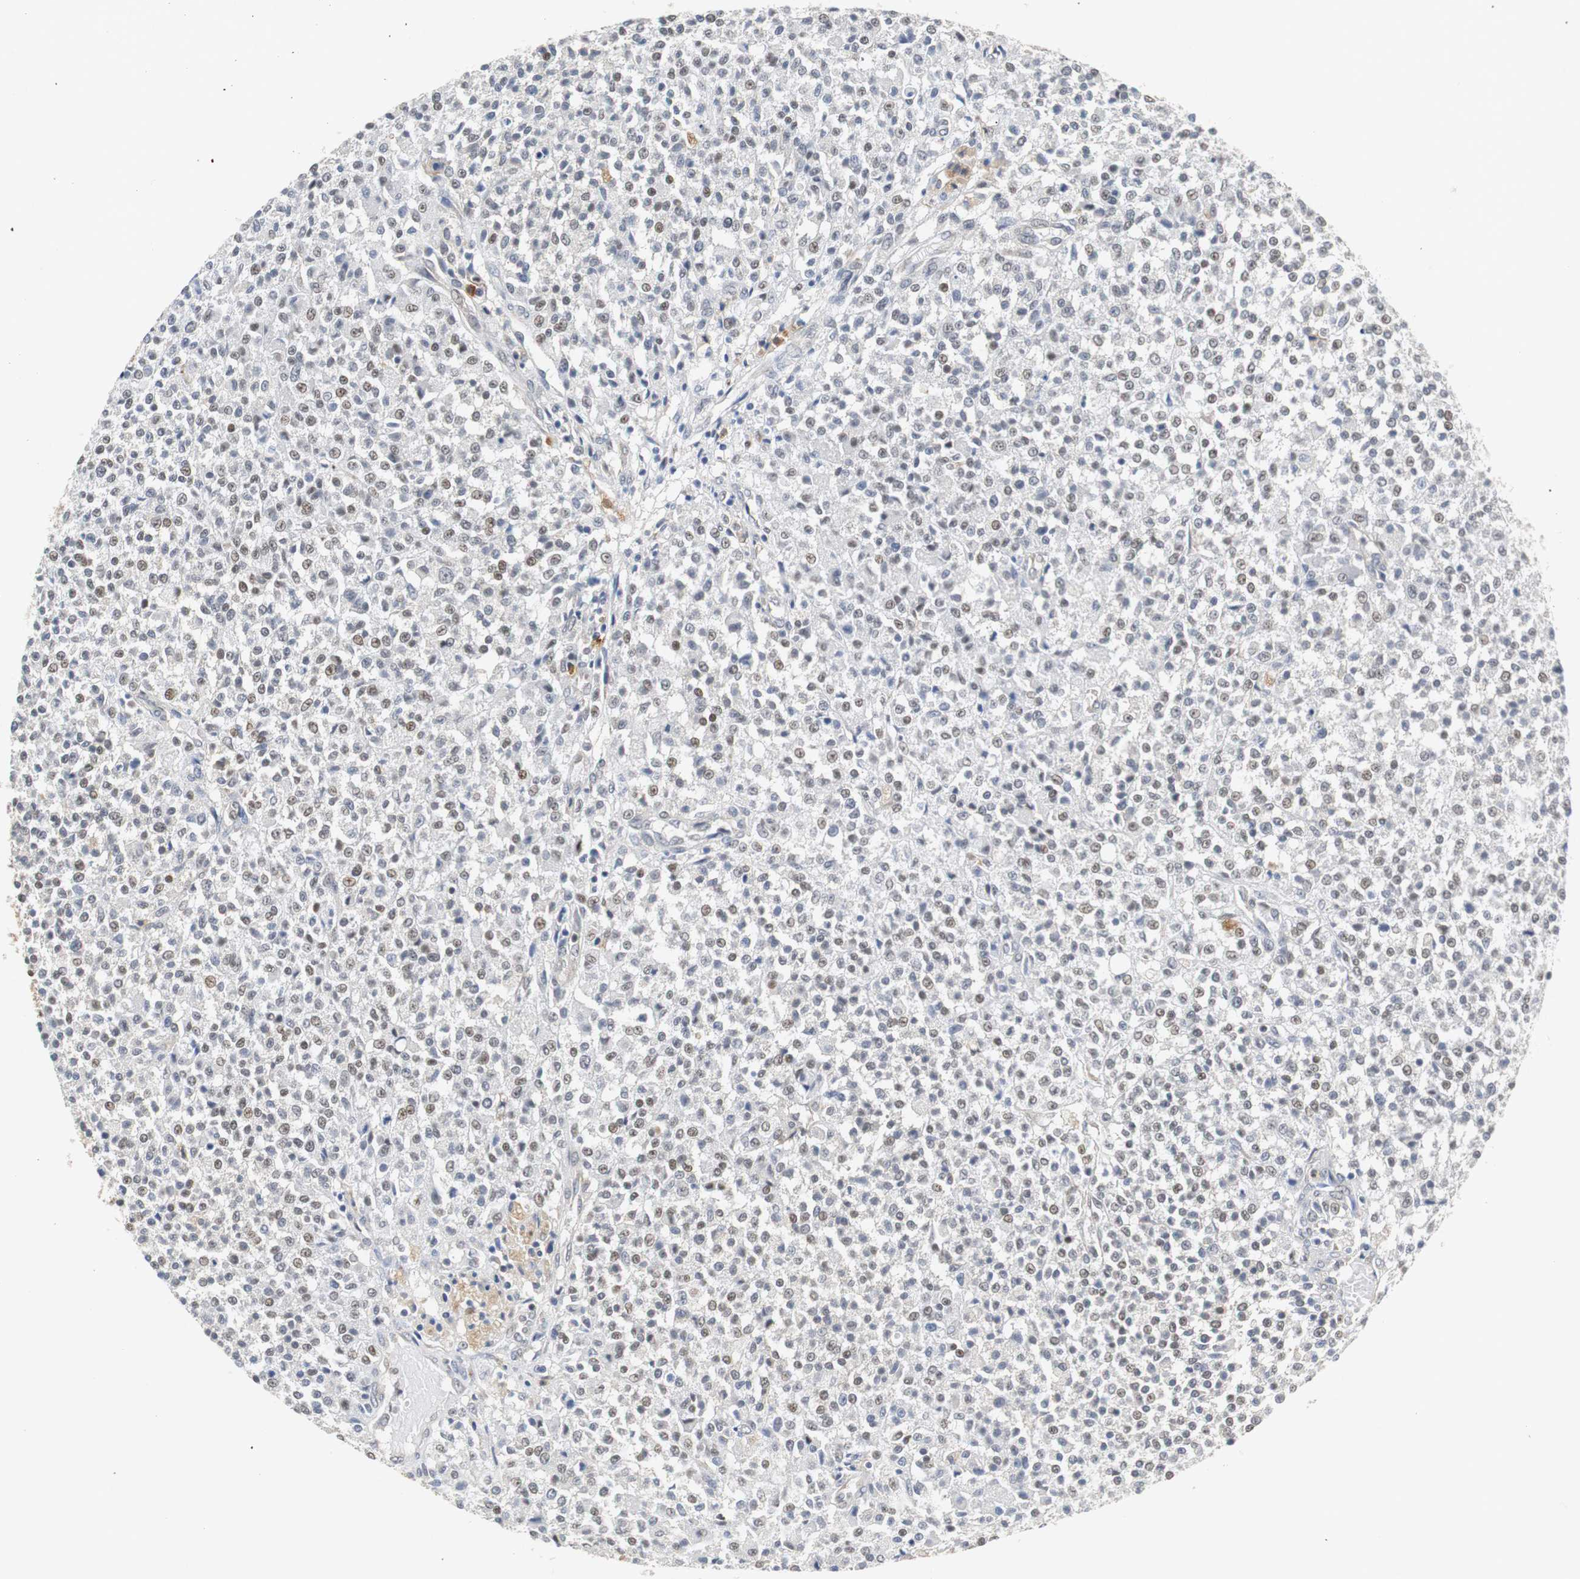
{"staining": {"intensity": "moderate", "quantity": "<25%", "location": "nuclear"}, "tissue": "testis cancer", "cell_type": "Tumor cells", "image_type": "cancer", "snomed": [{"axis": "morphology", "description": "Seminoma, NOS"}, {"axis": "topography", "description": "Testis"}], "caption": "Immunohistochemical staining of testis cancer (seminoma) shows low levels of moderate nuclear staining in approximately <25% of tumor cells.", "gene": "SIRT1", "patient": {"sex": "male", "age": 59}}